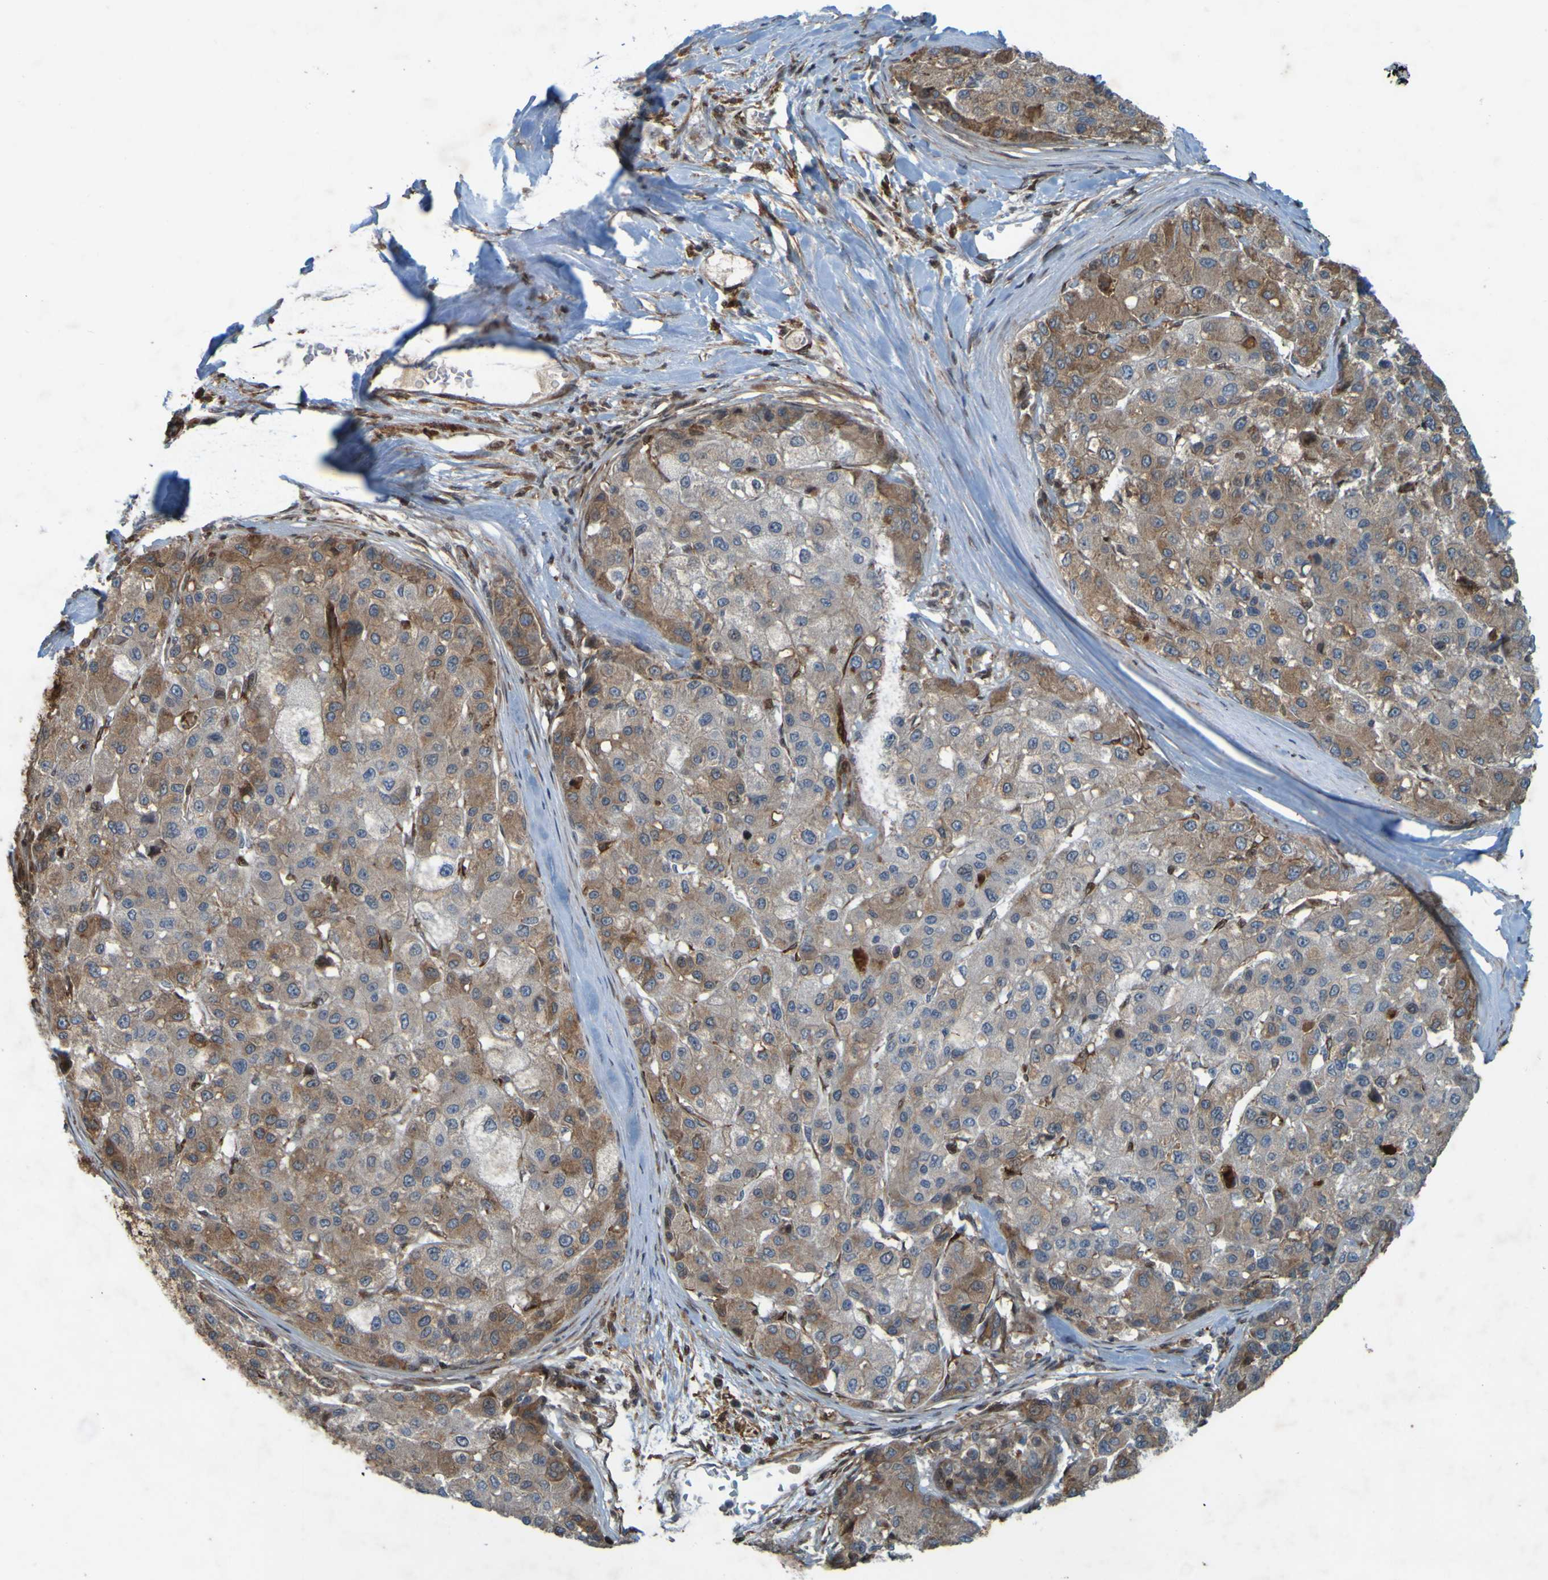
{"staining": {"intensity": "weak", "quantity": ">75%", "location": "cytoplasmic/membranous"}, "tissue": "liver cancer", "cell_type": "Tumor cells", "image_type": "cancer", "snomed": [{"axis": "morphology", "description": "Carcinoma, Hepatocellular, NOS"}, {"axis": "topography", "description": "Liver"}], "caption": "A brown stain highlights weak cytoplasmic/membranous expression of a protein in human liver cancer tumor cells.", "gene": "GUCY1A1", "patient": {"sex": "male", "age": 80}}